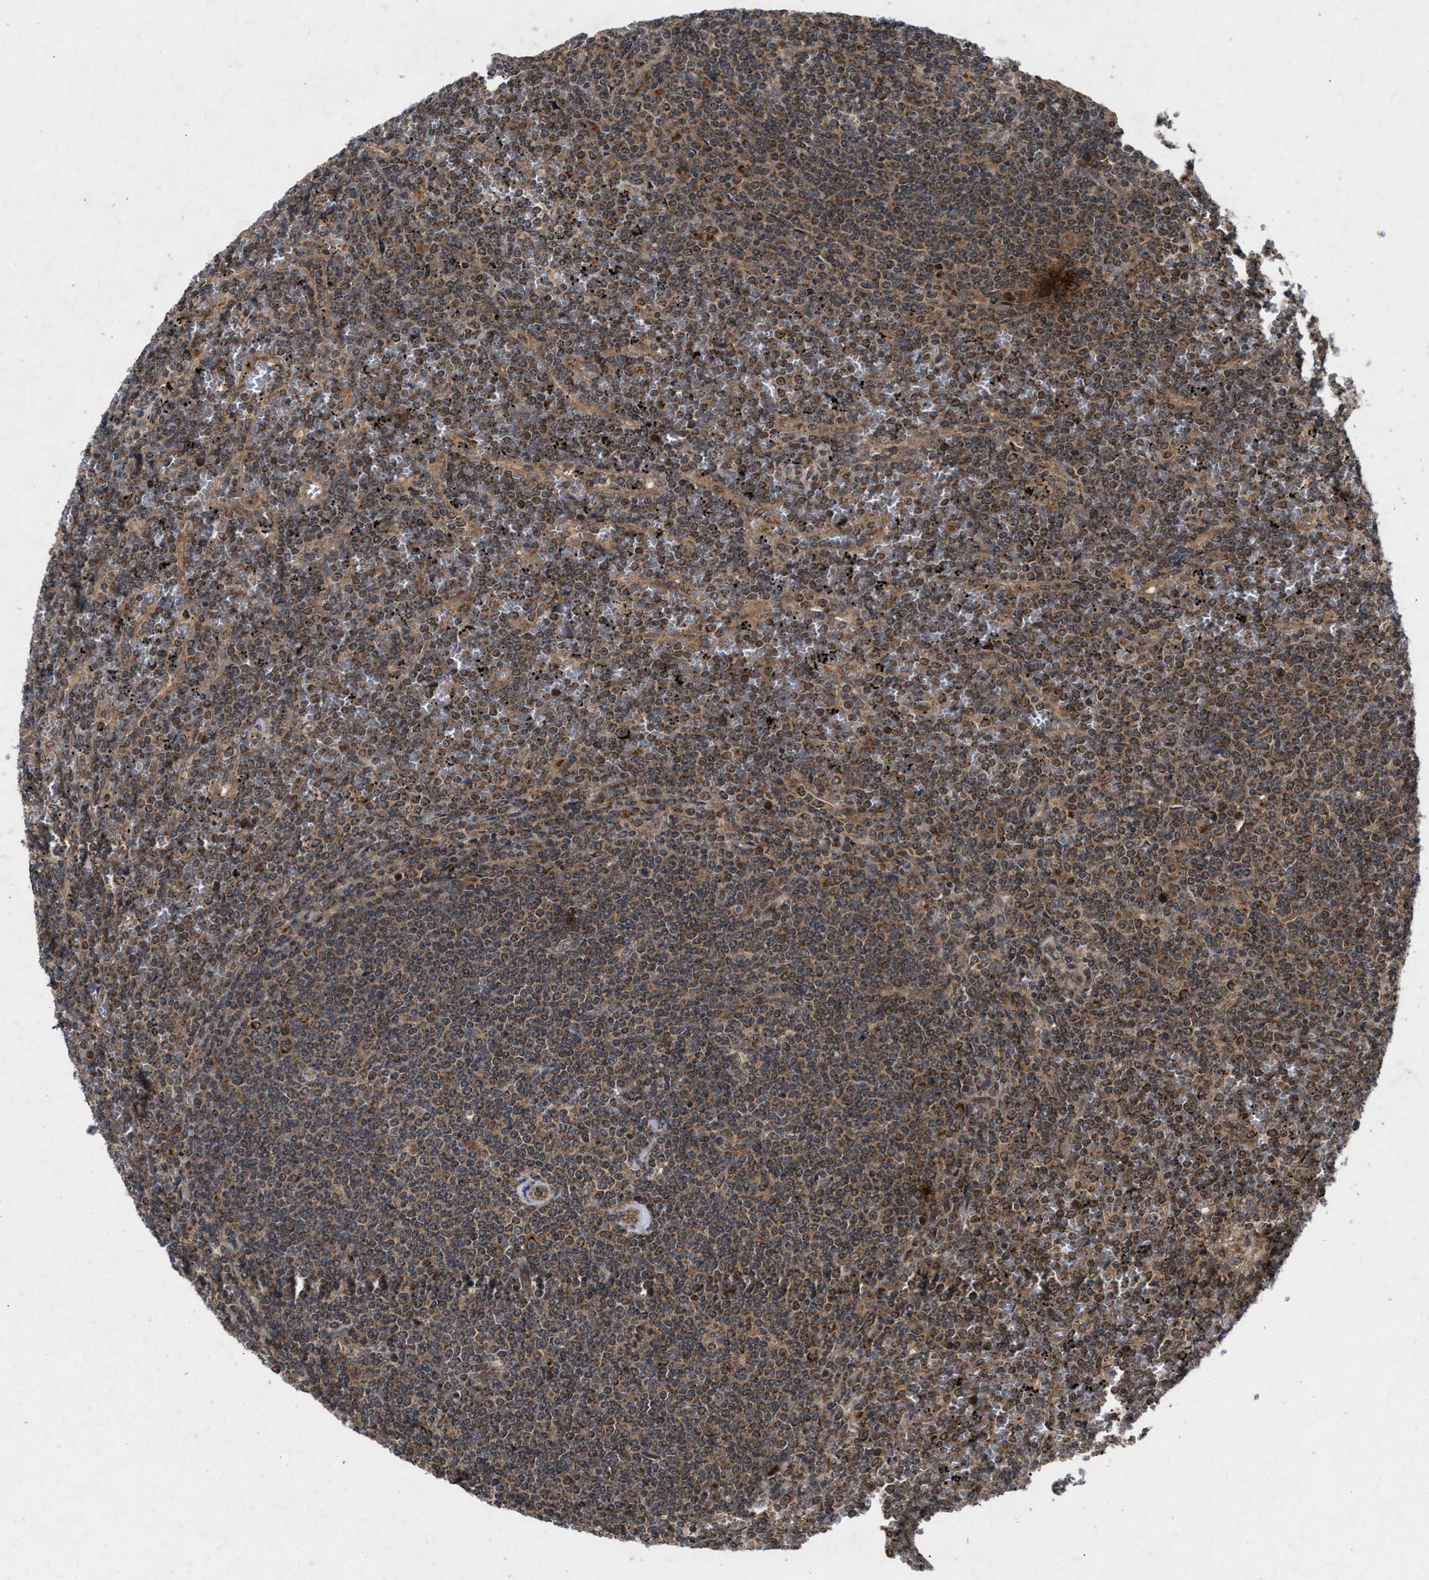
{"staining": {"intensity": "weak", "quantity": ">75%", "location": "cytoplasmic/membranous"}, "tissue": "lymphoma", "cell_type": "Tumor cells", "image_type": "cancer", "snomed": [{"axis": "morphology", "description": "Malignant lymphoma, non-Hodgkin's type, Low grade"}, {"axis": "topography", "description": "Spleen"}], "caption": "Human lymphoma stained for a protein (brown) shows weak cytoplasmic/membranous positive positivity in approximately >75% of tumor cells.", "gene": "CFLAR", "patient": {"sex": "female", "age": 19}}